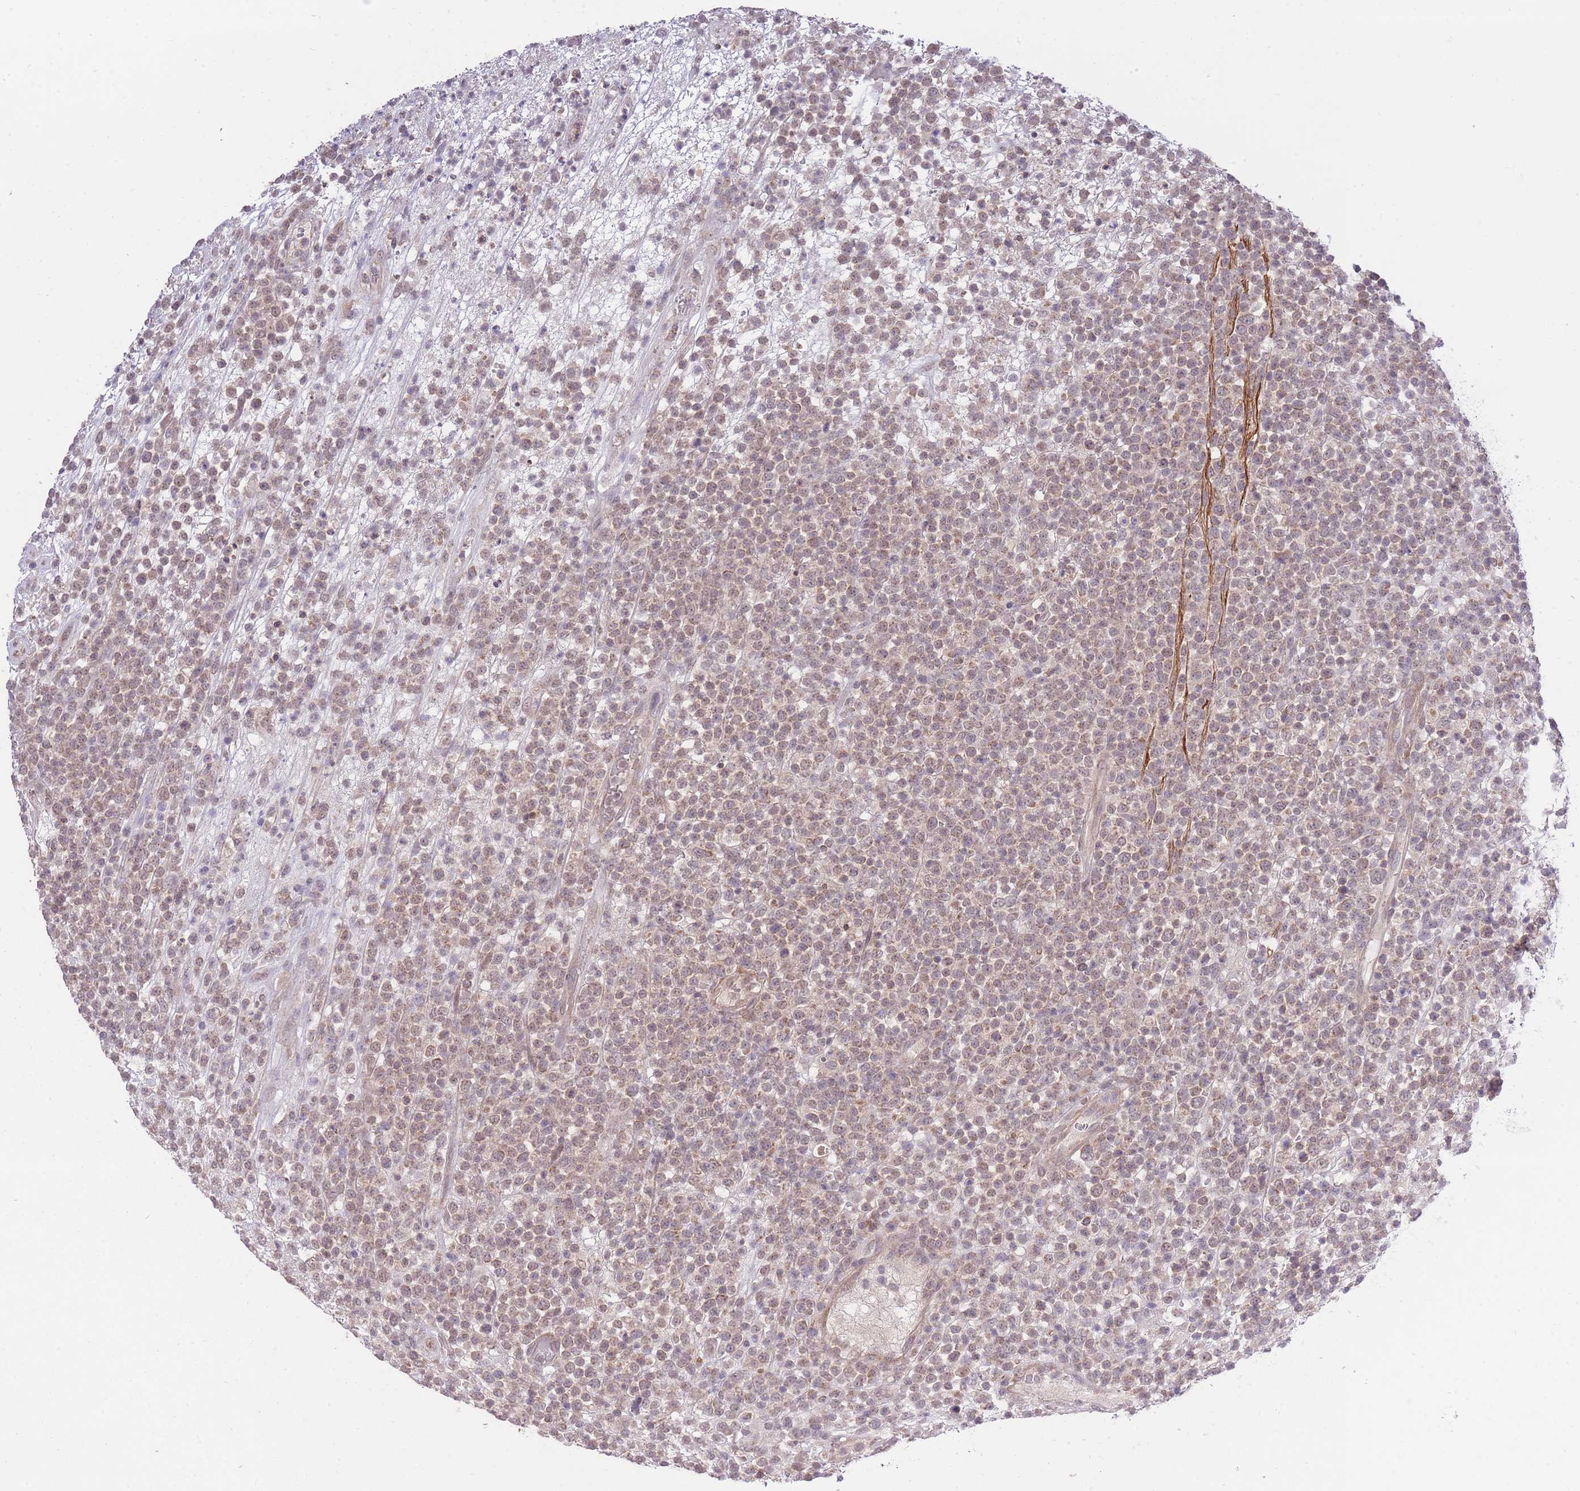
{"staining": {"intensity": "weak", "quantity": ">75%", "location": "nuclear"}, "tissue": "lymphoma", "cell_type": "Tumor cells", "image_type": "cancer", "snomed": [{"axis": "morphology", "description": "Malignant lymphoma, non-Hodgkin's type, High grade"}, {"axis": "topography", "description": "Colon"}], "caption": "Weak nuclear protein staining is identified in about >75% of tumor cells in high-grade malignant lymphoma, non-Hodgkin's type.", "gene": "ELOA2", "patient": {"sex": "female", "age": 53}}